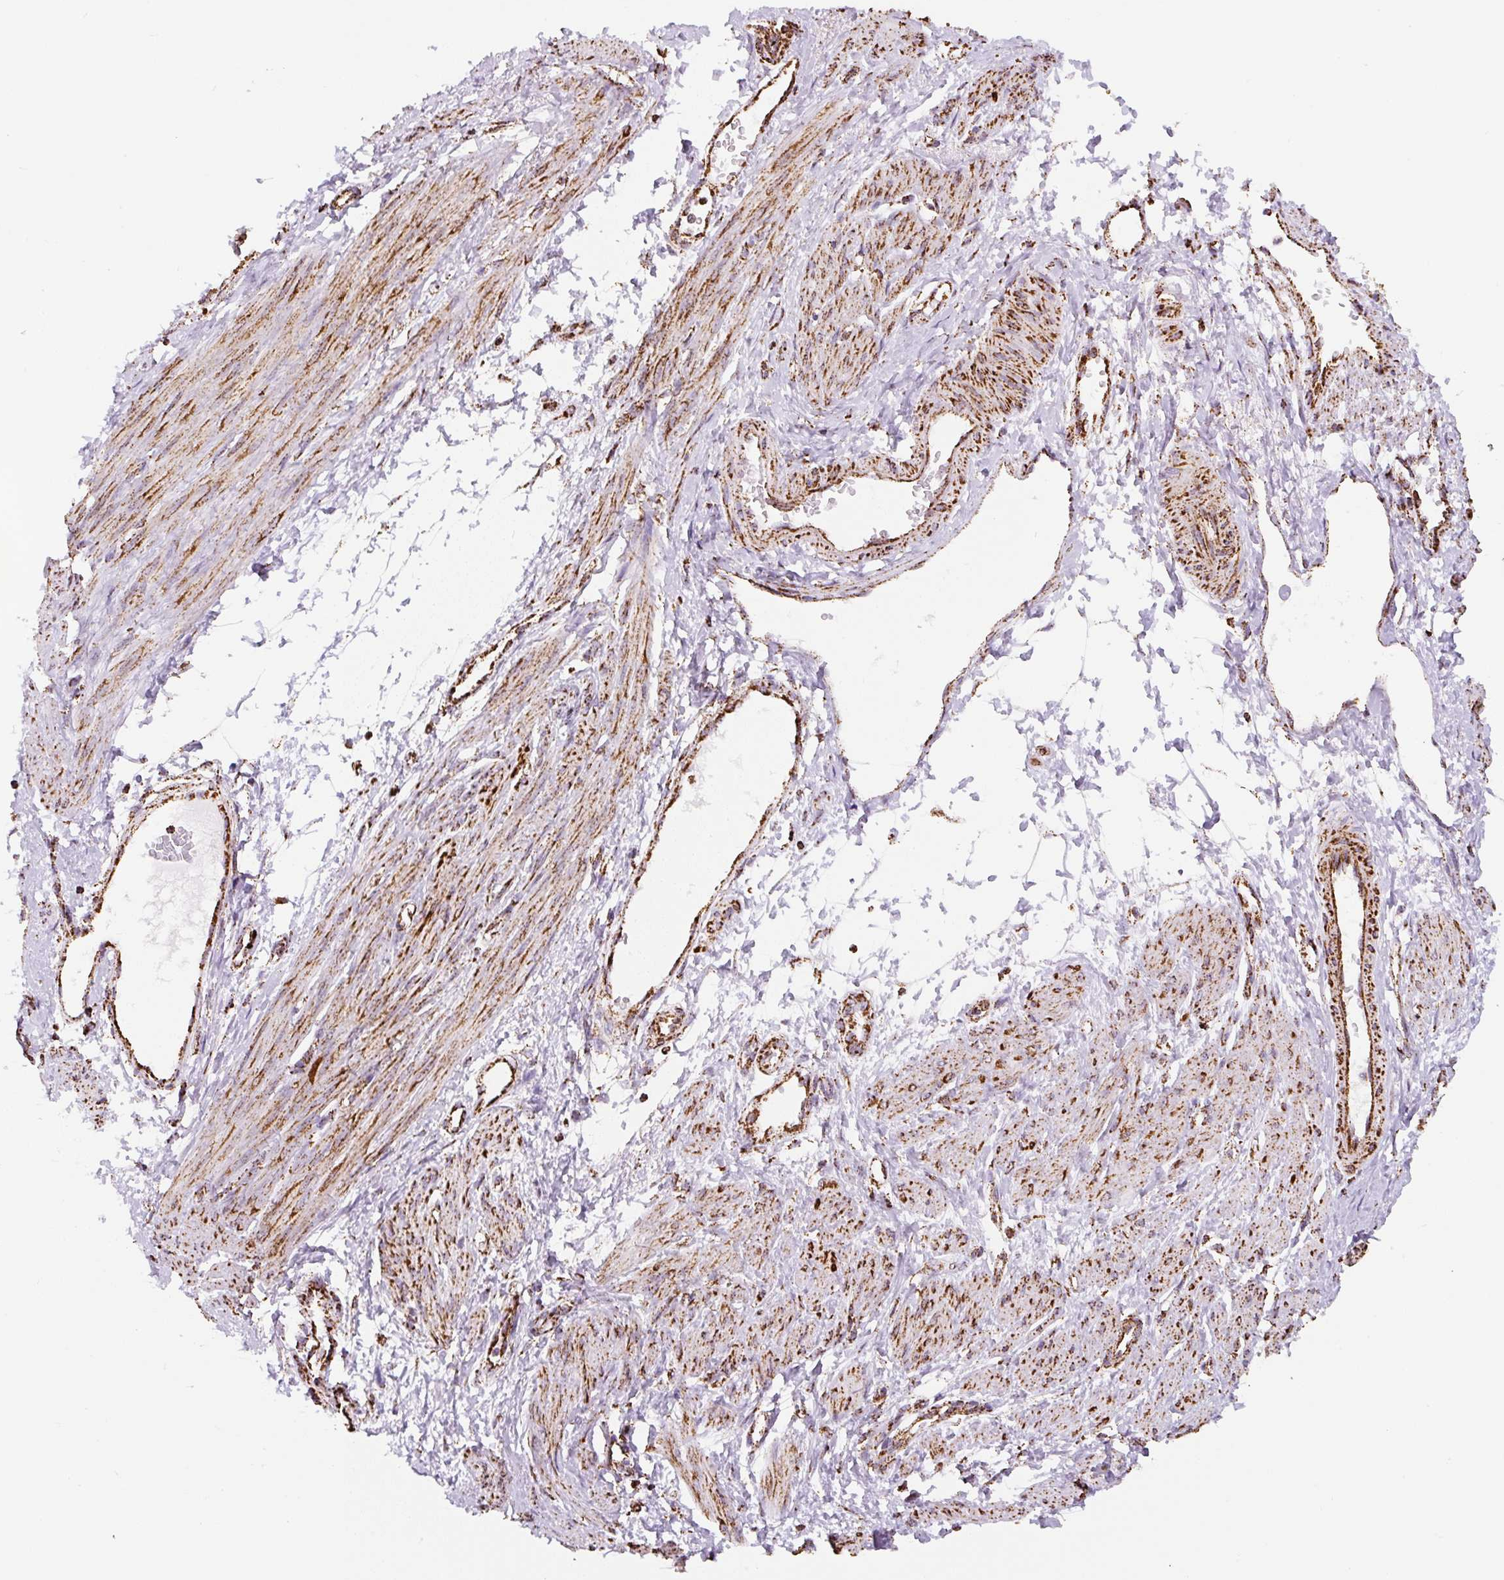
{"staining": {"intensity": "moderate", "quantity": ">75%", "location": "cytoplasmic/membranous"}, "tissue": "smooth muscle", "cell_type": "Smooth muscle cells", "image_type": "normal", "snomed": [{"axis": "morphology", "description": "Normal tissue, NOS"}, {"axis": "topography", "description": "Smooth muscle"}, {"axis": "topography", "description": "Uterus"}], "caption": "Smooth muscle stained for a protein (brown) shows moderate cytoplasmic/membranous positive positivity in about >75% of smooth muscle cells.", "gene": "ATP5F1A", "patient": {"sex": "female", "age": 39}}